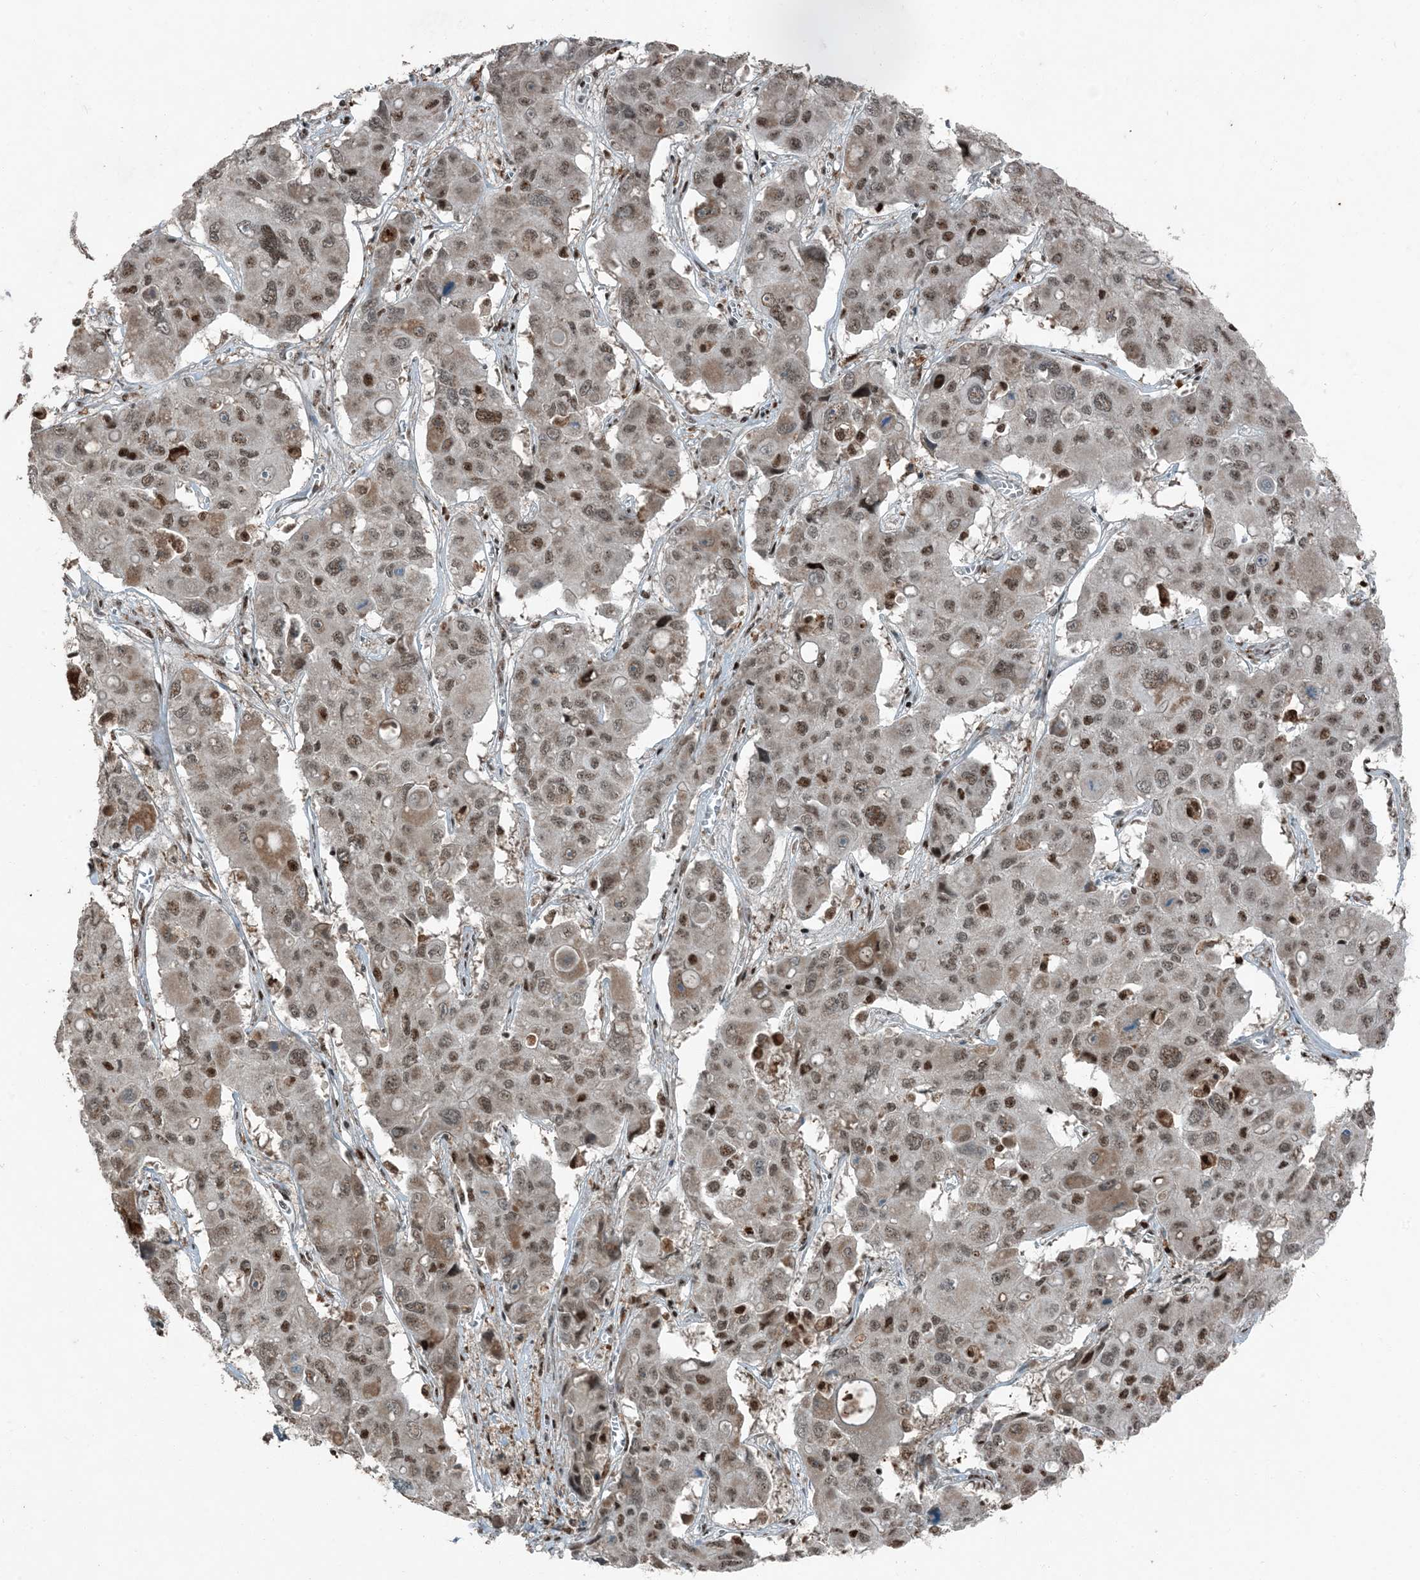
{"staining": {"intensity": "moderate", "quantity": ">75%", "location": "nuclear"}, "tissue": "liver cancer", "cell_type": "Tumor cells", "image_type": "cancer", "snomed": [{"axis": "morphology", "description": "Cholangiocarcinoma"}, {"axis": "topography", "description": "Liver"}], "caption": "Immunohistochemical staining of human liver cholangiocarcinoma reveals medium levels of moderate nuclear protein expression in approximately >75% of tumor cells.", "gene": "TADA2B", "patient": {"sex": "male", "age": 67}}